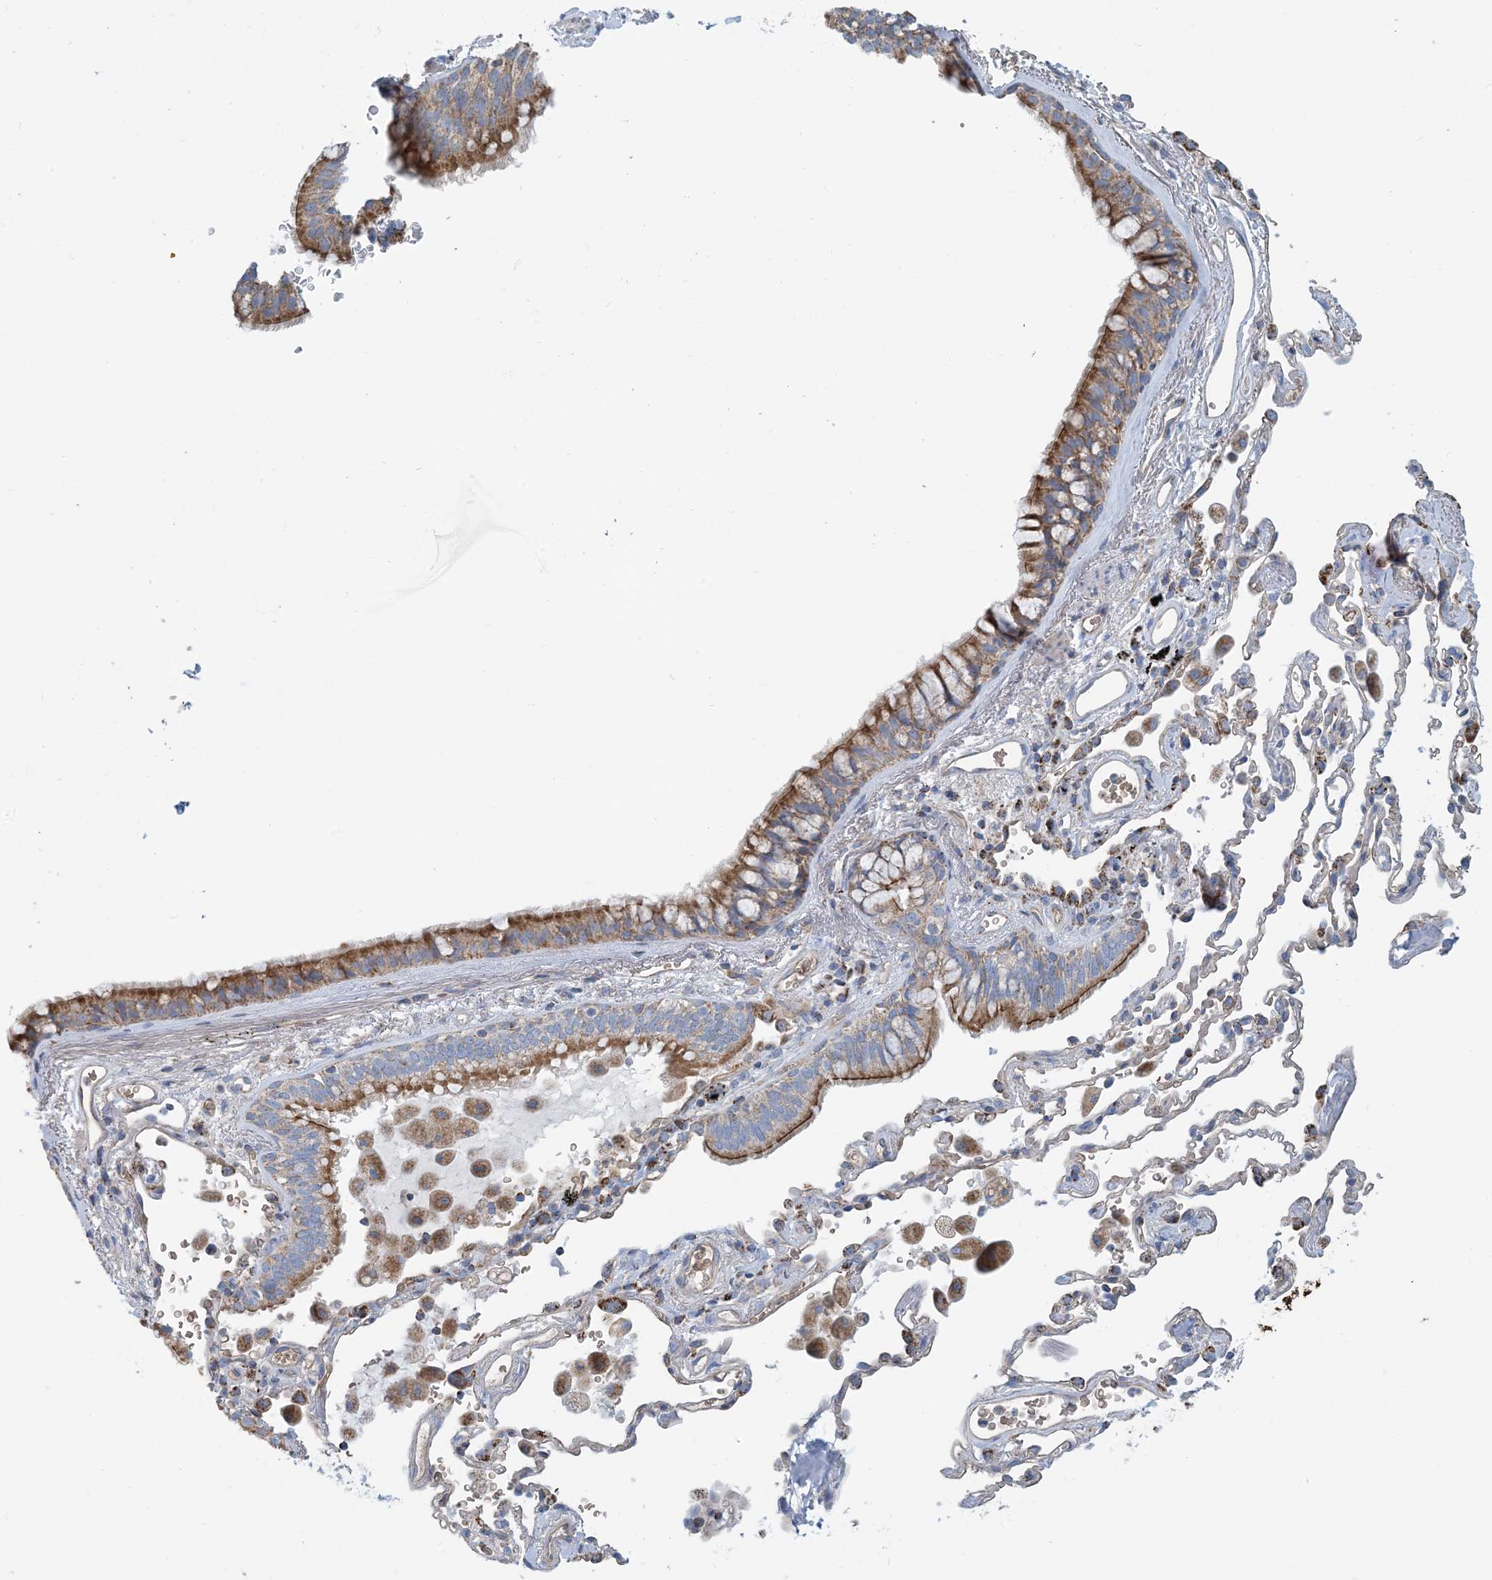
{"staining": {"intensity": "moderate", "quantity": ">75%", "location": "cytoplasmic/membranous"}, "tissue": "bronchus", "cell_type": "Respiratory epithelial cells", "image_type": "normal", "snomed": [{"axis": "morphology", "description": "Normal tissue, NOS"}, {"axis": "morphology", "description": "Adenocarcinoma, NOS"}, {"axis": "topography", "description": "Bronchus"}, {"axis": "topography", "description": "Lung"}], "caption": "This image demonstrates benign bronchus stained with immunohistochemistry to label a protein in brown. The cytoplasmic/membranous of respiratory epithelial cells show moderate positivity for the protein. Nuclei are counter-stained blue.", "gene": "PHOSPHO2", "patient": {"sex": "male", "age": 54}}